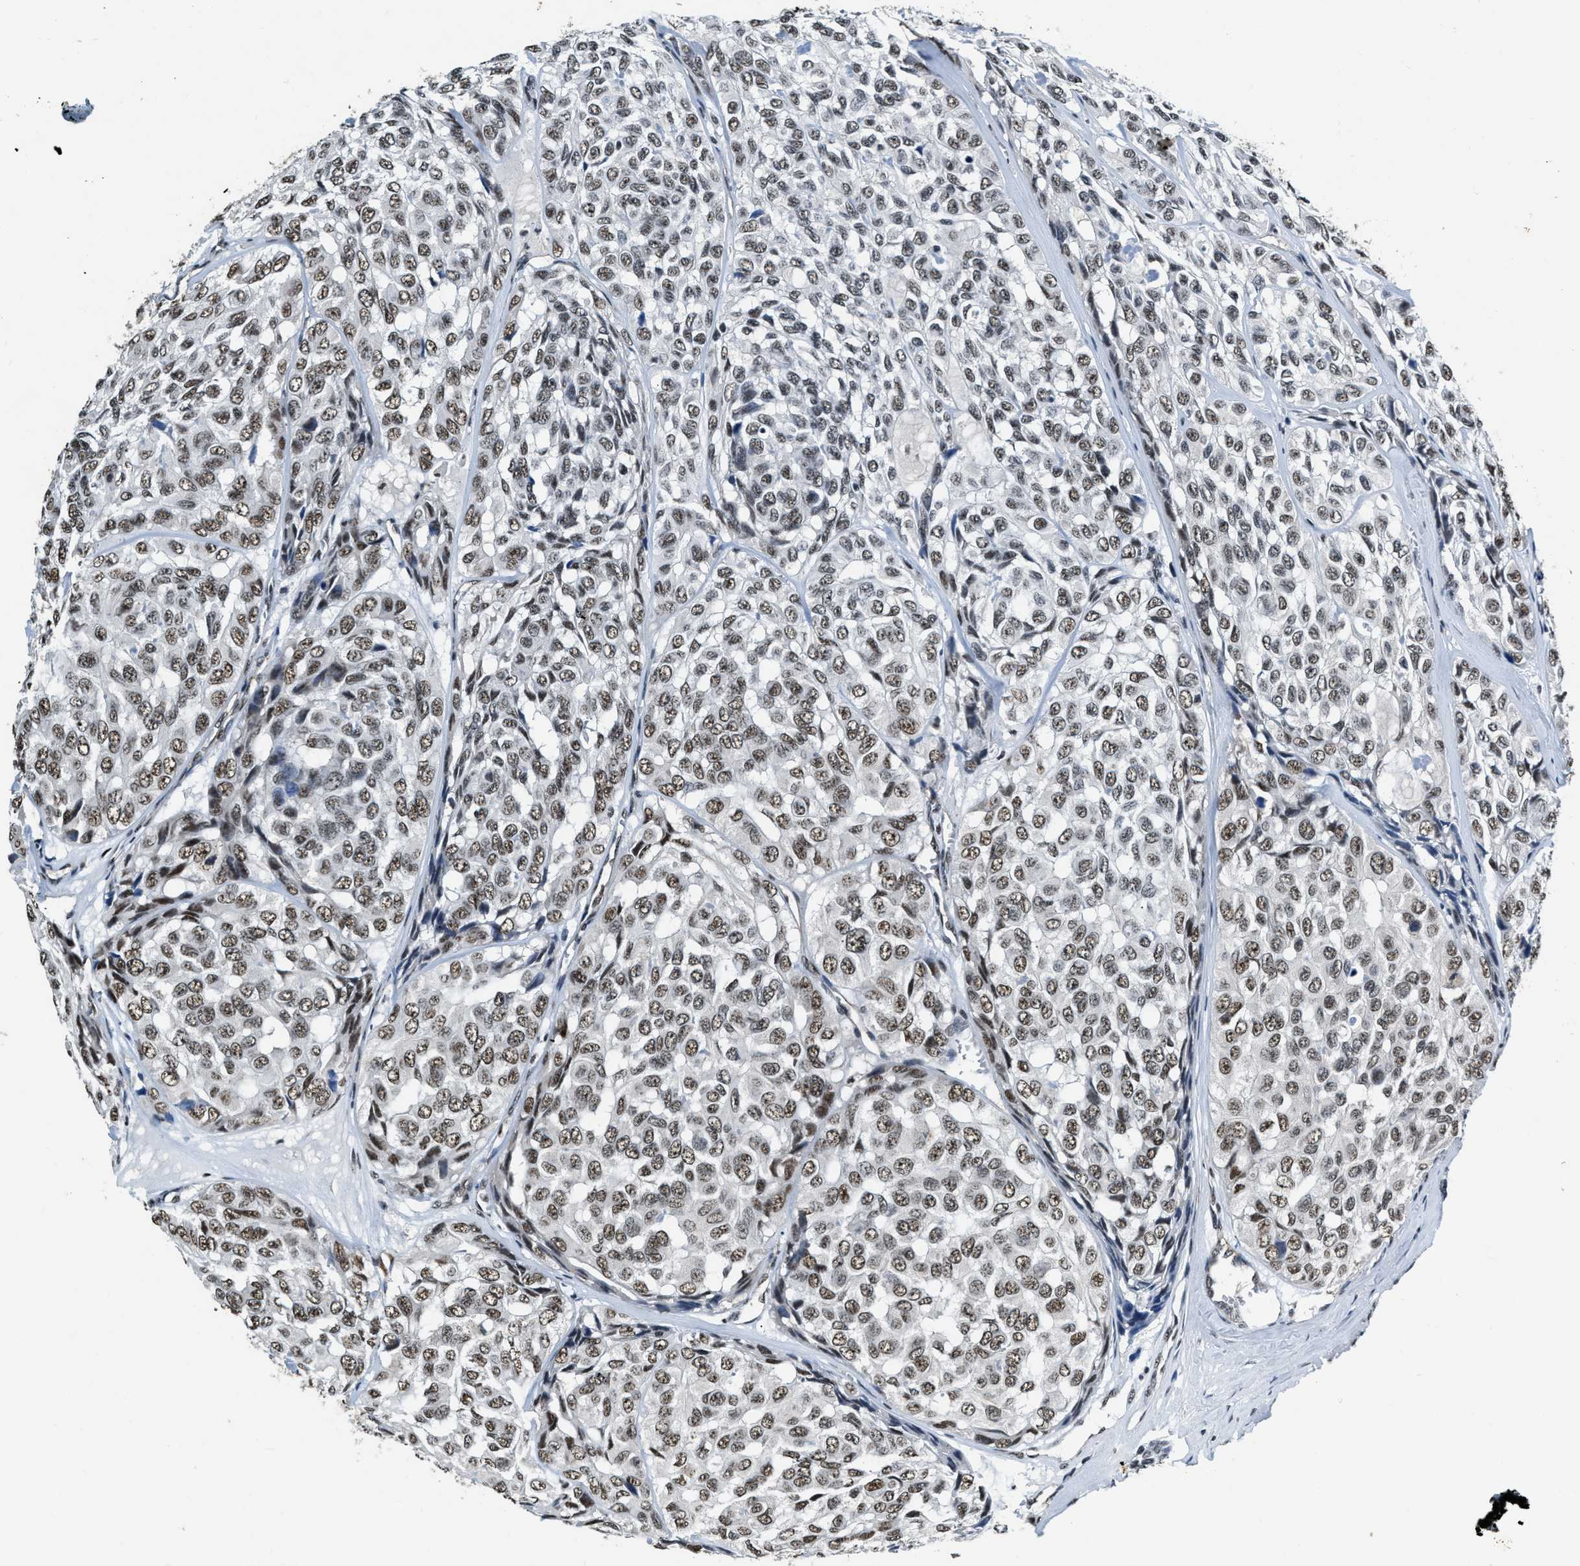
{"staining": {"intensity": "weak", "quantity": ">75%", "location": "nuclear"}, "tissue": "head and neck cancer", "cell_type": "Tumor cells", "image_type": "cancer", "snomed": [{"axis": "morphology", "description": "Adenocarcinoma, NOS"}, {"axis": "topography", "description": "Salivary gland, NOS"}, {"axis": "topography", "description": "Head-Neck"}], "caption": "Protein analysis of head and neck cancer (adenocarcinoma) tissue displays weak nuclear expression in approximately >75% of tumor cells. The staining was performed using DAB to visualize the protein expression in brown, while the nuclei were stained in blue with hematoxylin (Magnification: 20x).", "gene": "CCNE1", "patient": {"sex": "female", "age": 76}}